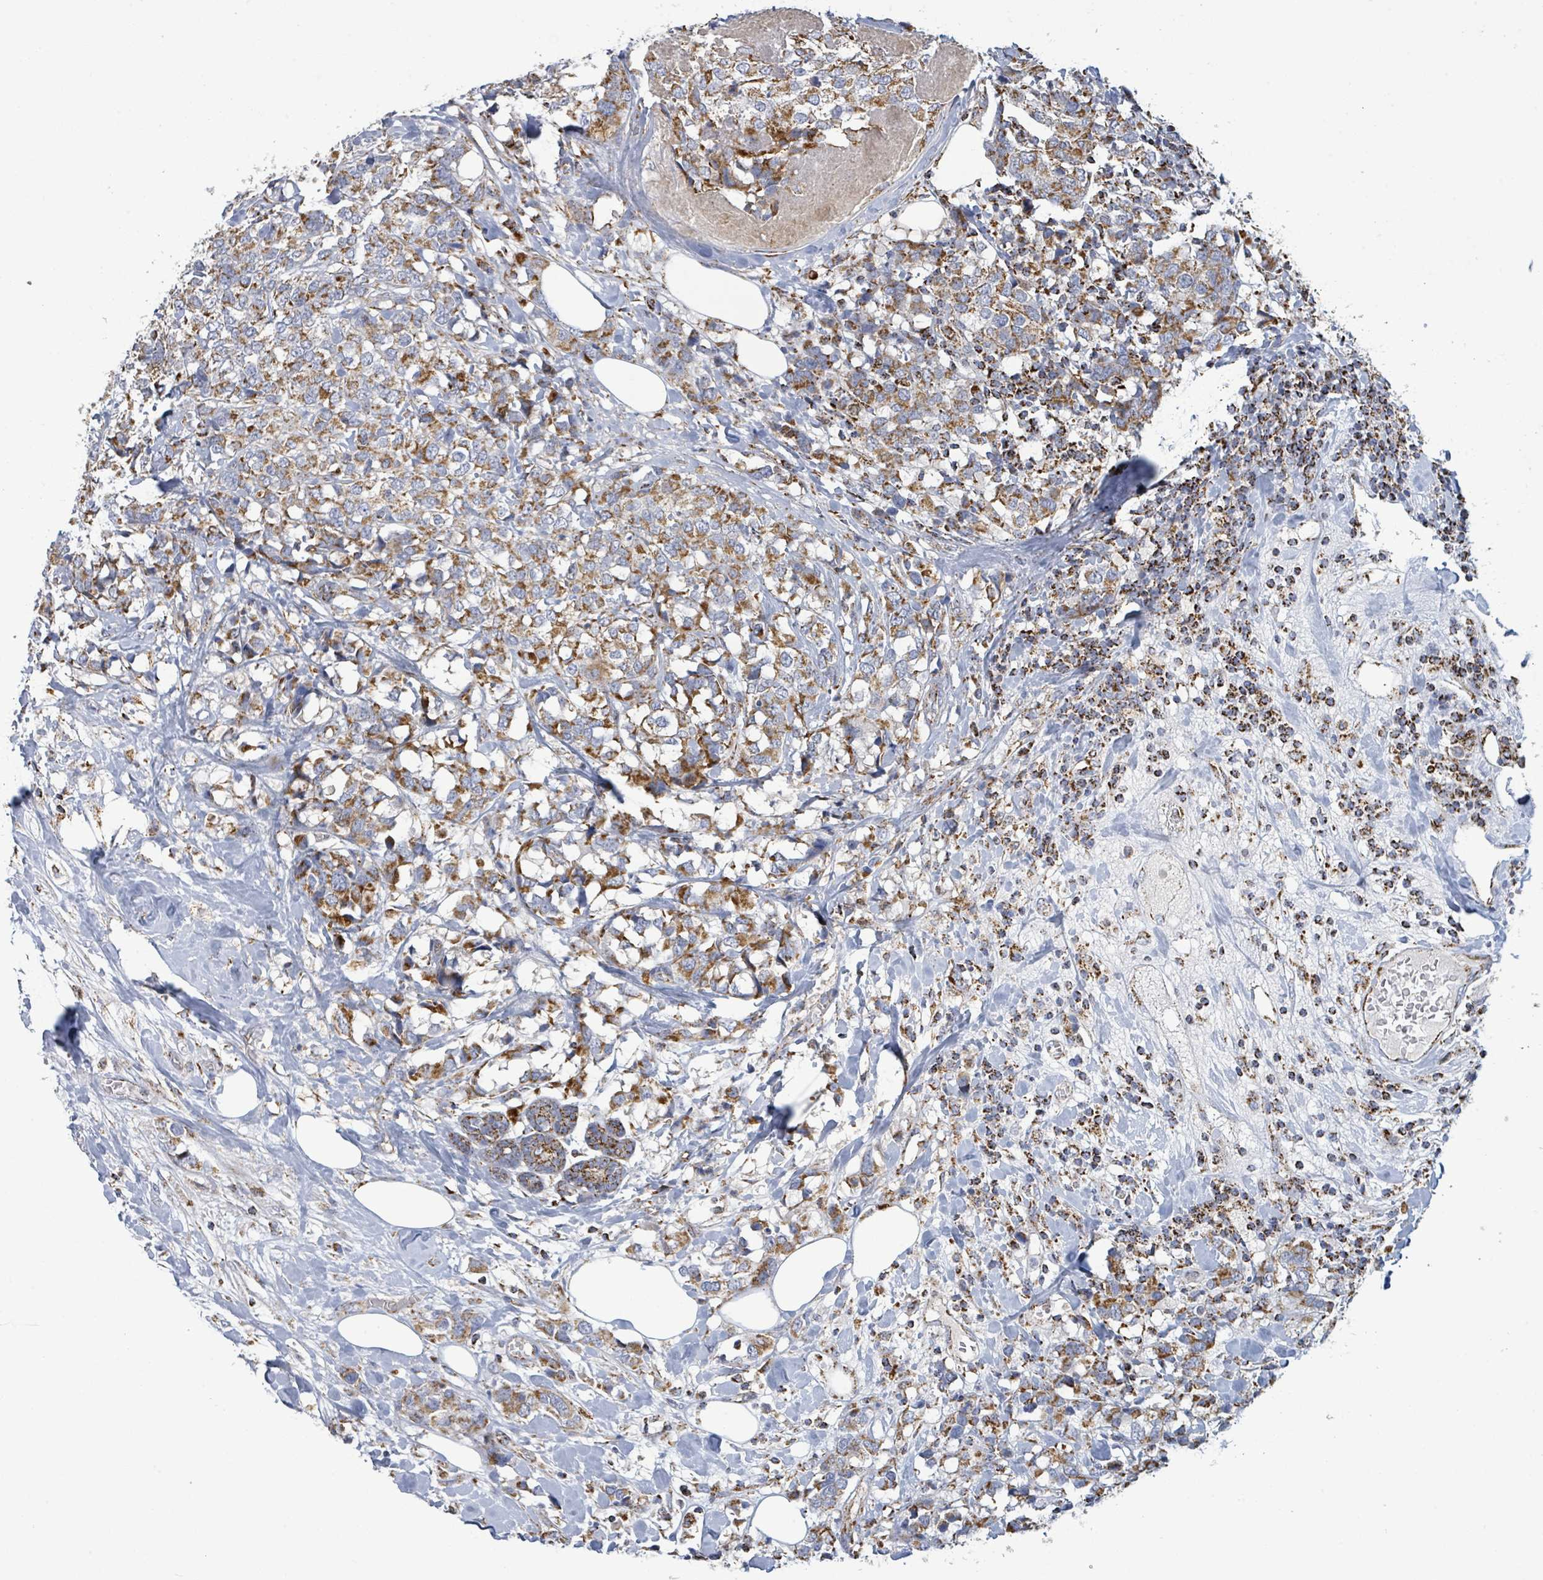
{"staining": {"intensity": "moderate", "quantity": ">75%", "location": "cytoplasmic/membranous"}, "tissue": "breast cancer", "cell_type": "Tumor cells", "image_type": "cancer", "snomed": [{"axis": "morphology", "description": "Lobular carcinoma"}, {"axis": "topography", "description": "Breast"}], "caption": "Protein staining displays moderate cytoplasmic/membranous staining in about >75% of tumor cells in breast lobular carcinoma.", "gene": "SUCLG2", "patient": {"sex": "female", "age": 59}}